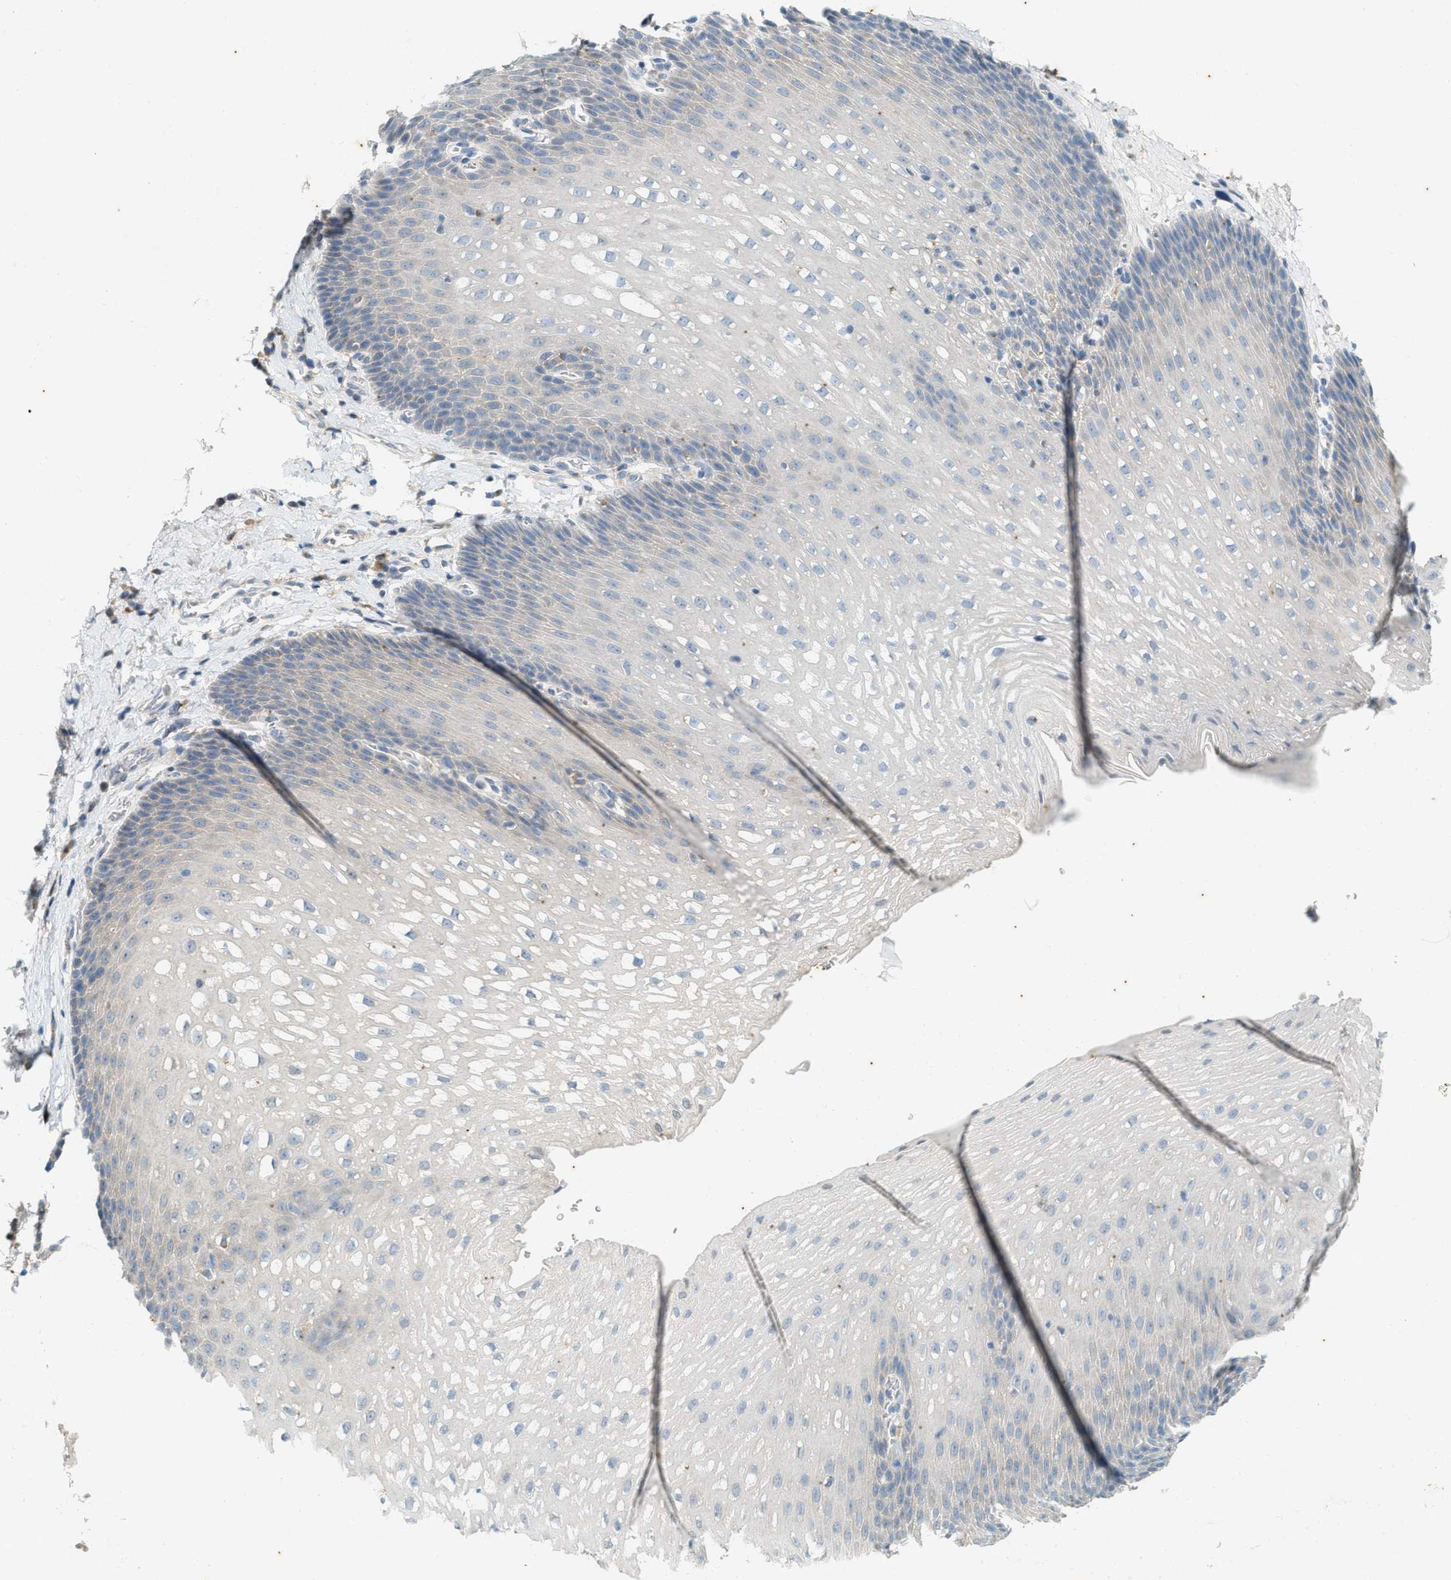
{"staining": {"intensity": "negative", "quantity": "none", "location": "none"}, "tissue": "esophagus", "cell_type": "Squamous epithelial cells", "image_type": "normal", "snomed": [{"axis": "morphology", "description": "Normal tissue, NOS"}, {"axis": "topography", "description": "Esophagus"}], "caption": "A high-resolution histopathology image shows immunohistochemistry (IHC) staining of unremarkable esophagus, which shows no significant expression in squamous epithelial cells. Brightfield microscopy of immunohistochemistry (IHC) stained with DAB (brown) and hematoxylin (blue), captured at high magnification.", "gene": "CHPF2", "patient": {"sex": "male", "age": 48}}